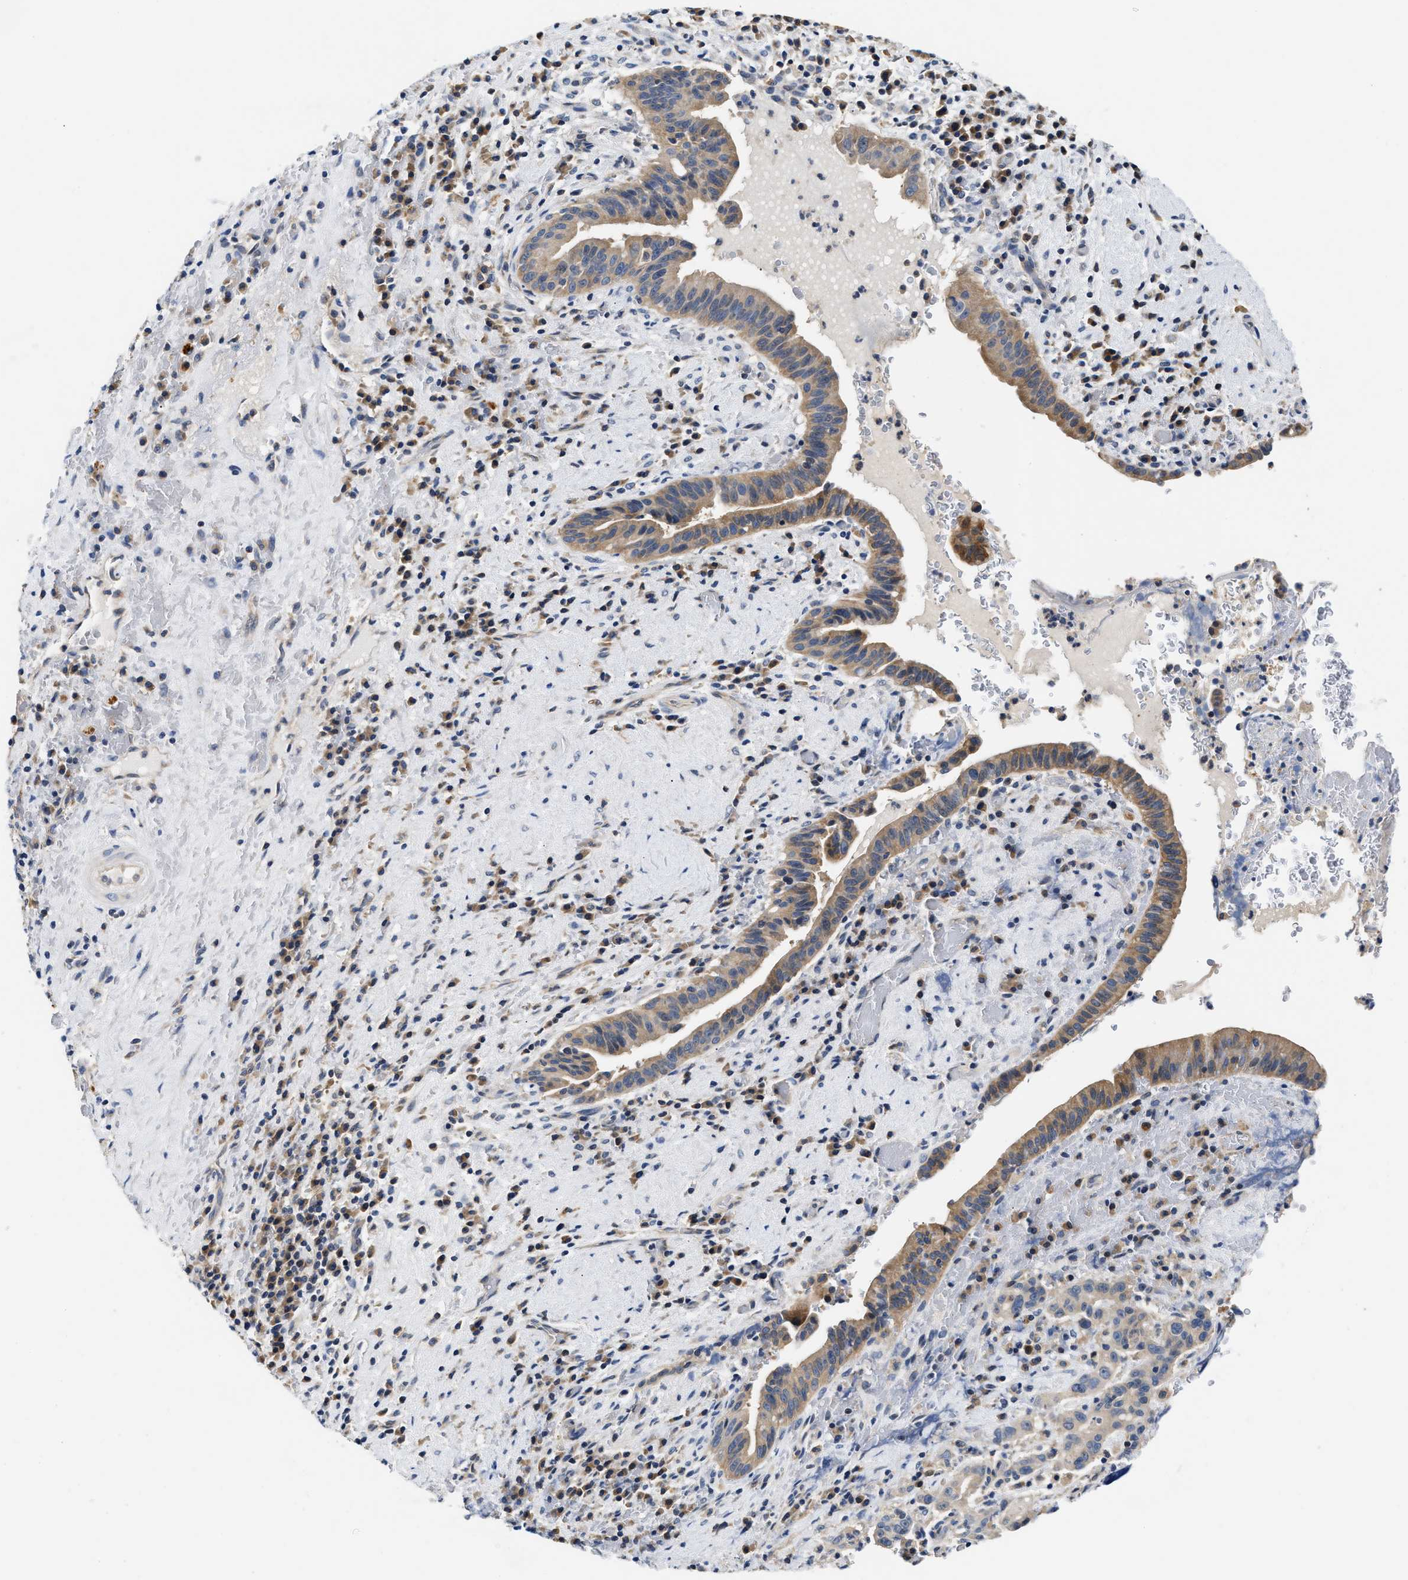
{"staining": {"intensity": "moderate", "quantity": "<25%", "location": "cytoplasmic/membranous"}, "tissue": "liver cancer", "cell_type": "Tumor cells", "image_type": "cancer", "snomed": [{"axis": "morphology", "description": "Cholangiocarcinoma"}, {"axis": "topography", "description": "Liver"}], "caption": "IHC of human liver cancer (cholangiocarcinoma) exhibits low levels of moderate cytoplasmic/membranous expression in about <25% of tumor cells. The staining is performed using DAB (3,3'-diaminobenzidine) brown chromogen to label protein expression. The nuclei are counter-stained blue using hematoxylin.", "gene": "FAM185A", "patient": {"sex": "female", "age": 38}}